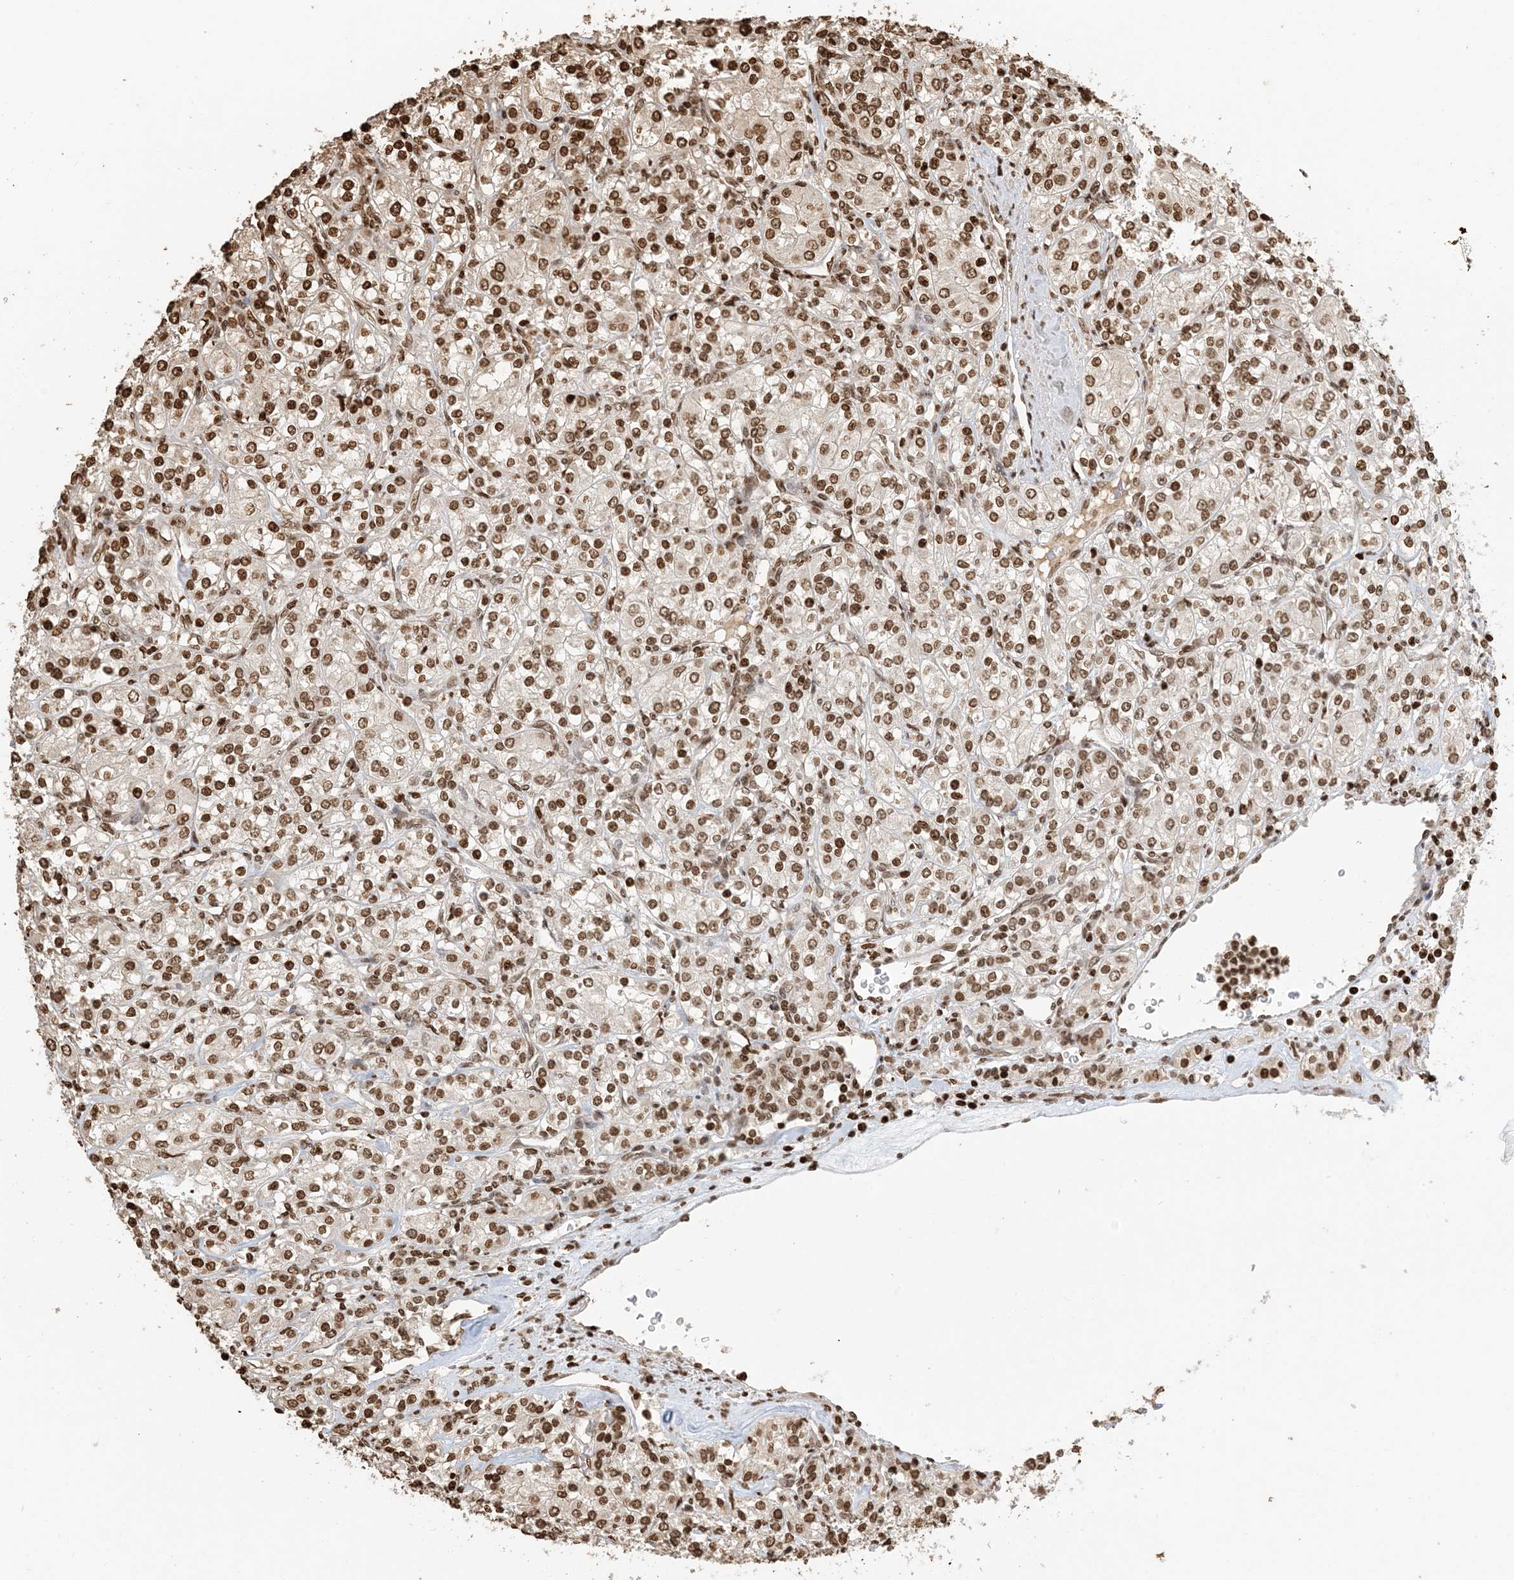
{"staining": {"intensity": "moderate", "quantity": ">75%", "location": "nuclear"}, "tissue": "renal cancer", "cell_type": "Tumor cells", "image_type": "cancer", "snomed": [{"axis": "morphology", "description": "Adenocarcinoma, NOS"}, {"axis": "topography", "description": "Kidney"}], "caption": "Immunohistochemical staining of renal adenocarcinoma exhibits medium levels of moderate nuclear protein positivity in approximately >75% of tumor cells. Ihc stains the protein in brown and the nuclei are stained blue.", "gene": "H3-3B", "patient": {"sex": "male", "age": 77}}